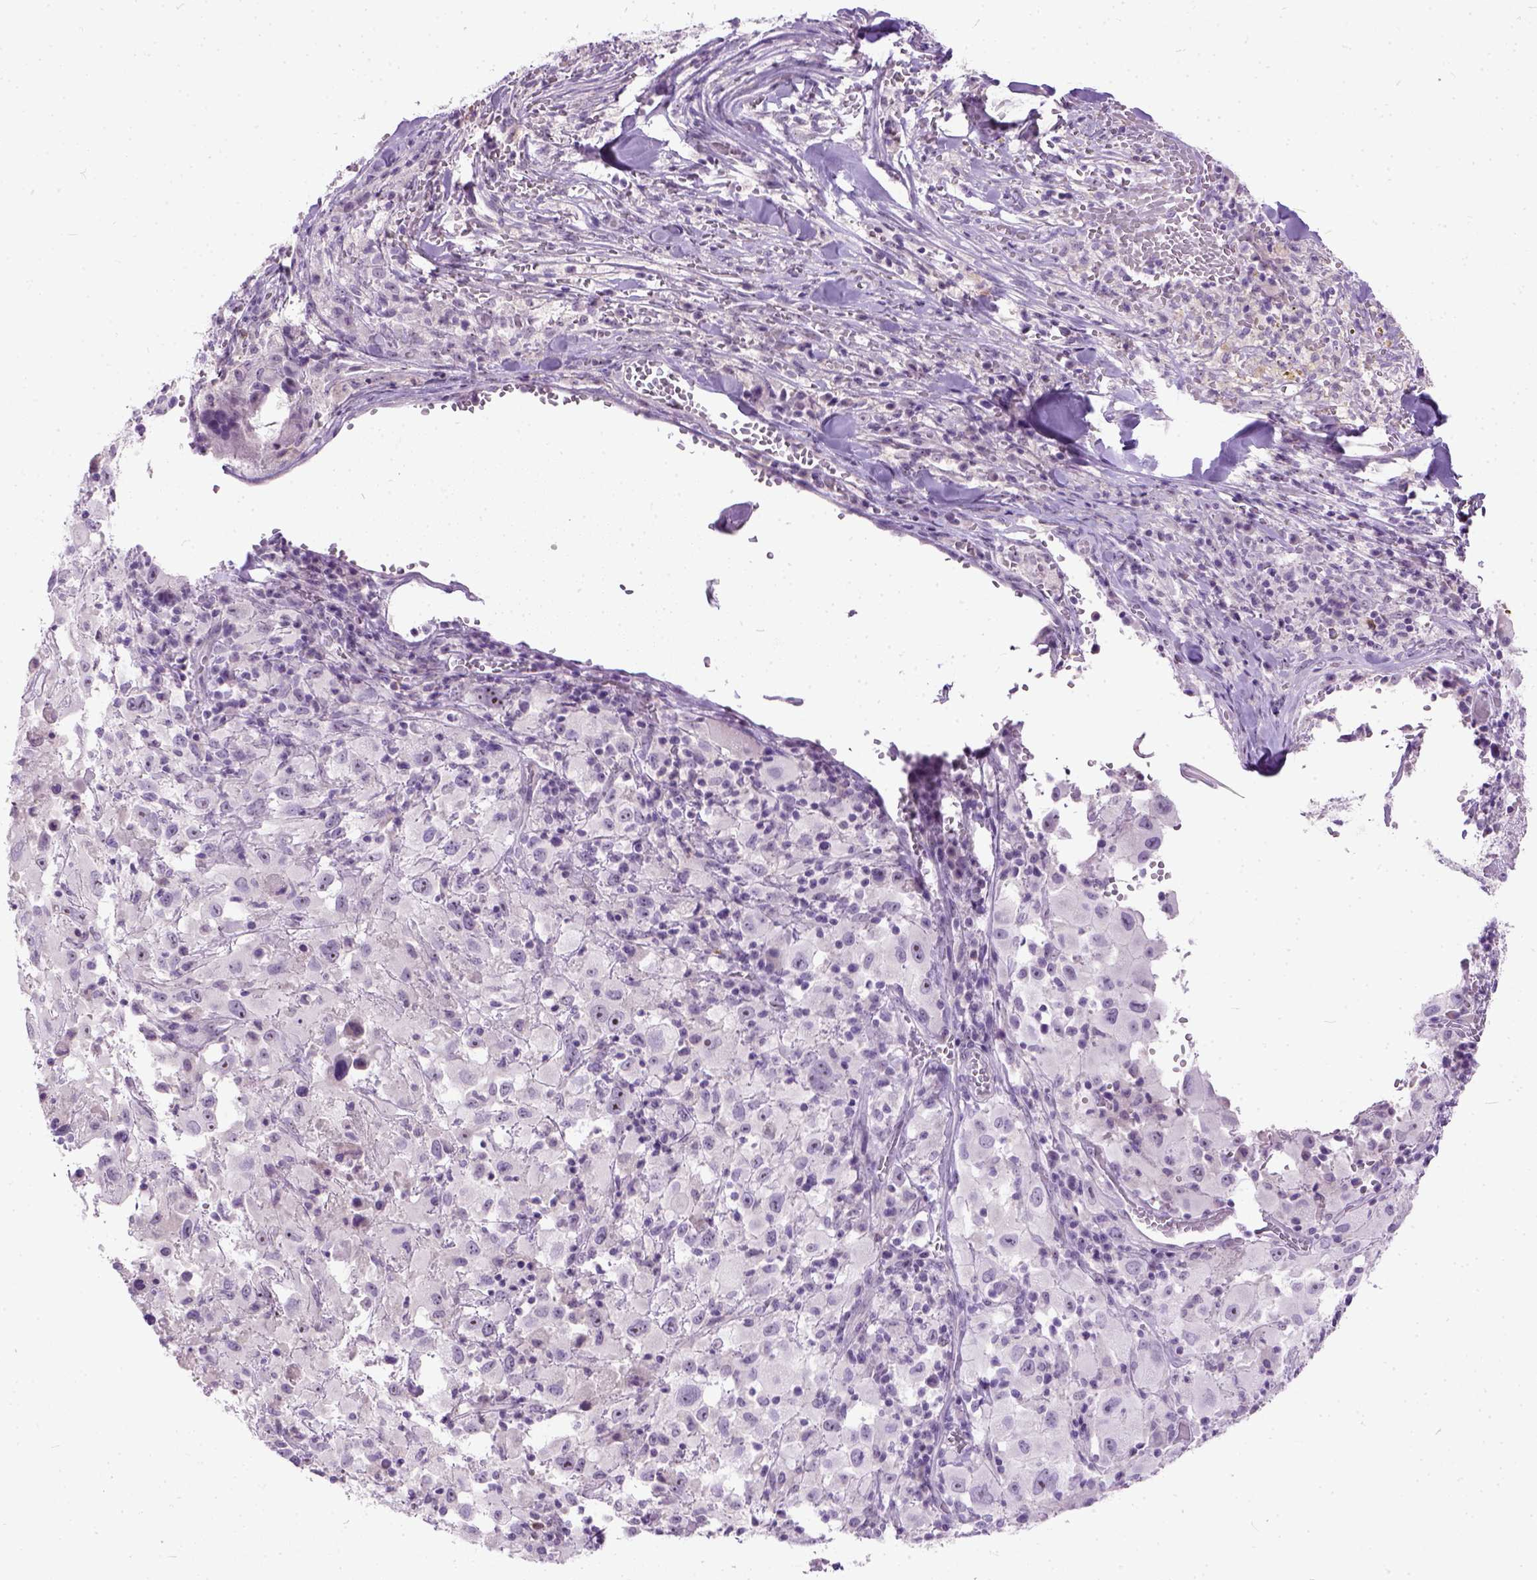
{"staining": {"intensity": "negative", "quantity": "none", "location": "none"}, "tissue": "melanoma", "cell_type": "Tumor cells", "image_type": "cancer", "snomed": [{"axis": "morphology", "description": "Malignant melanoma, Metastatic site"}, {"axis": "topography", "description": "Soft tissue"}], "caption": "This photomicrograph is of malignant melanoma (metastatic site) stained with immunohistochemistry to label a protein in brown with the nuclei are counter-stained blue. There is no staining in tumor cells.", "gene": "MAPT", "patient": {"sex": "male", "age": 50}}